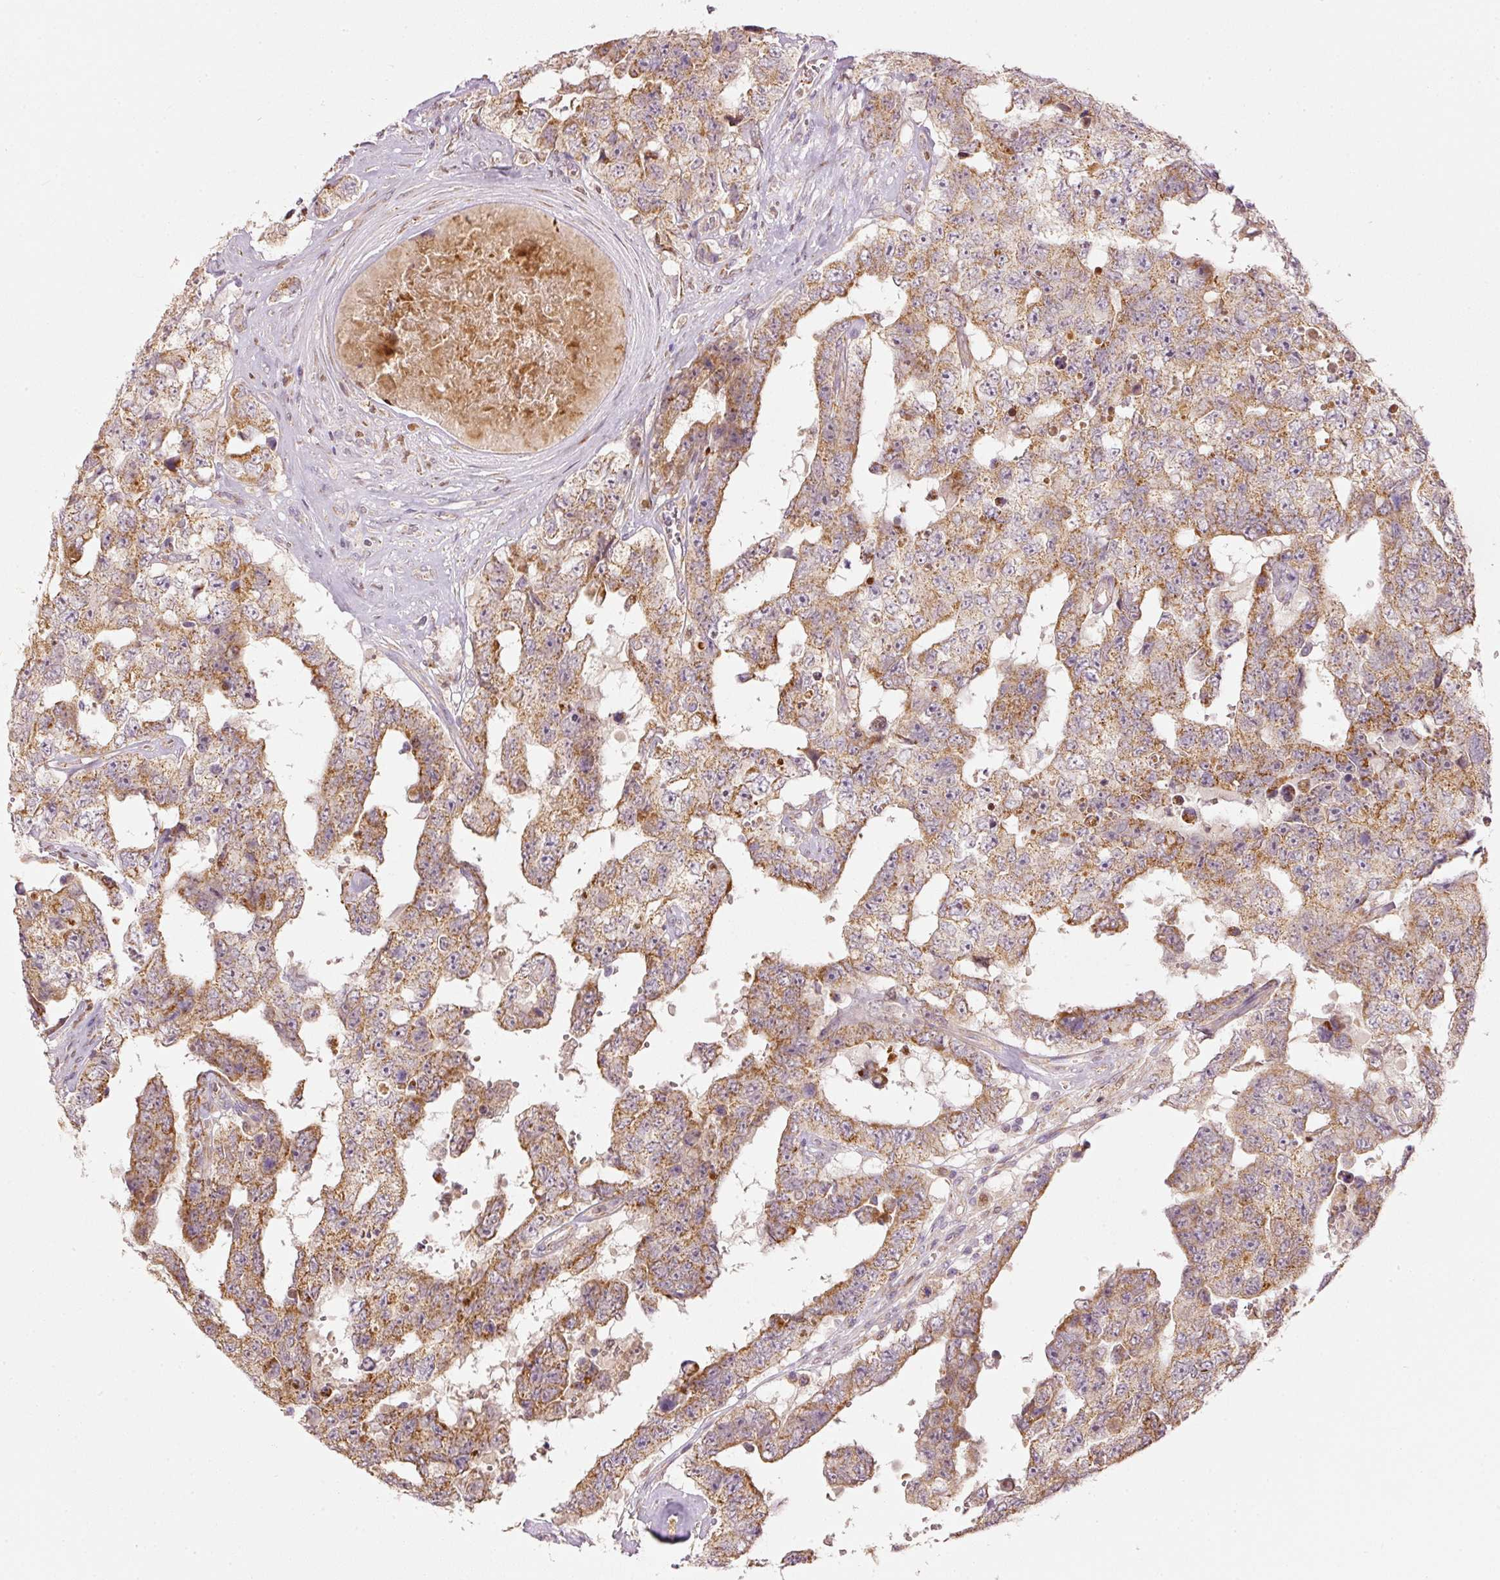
{"staining": {"intensity": "moderate", "quantity": ">75%", "location": "cytoplasmic/membranous"}, "tissue": "testis cancer", "cell_type": "Tumor cells", "image_type": "cancer", "snomed": [{"axis": "morphology", "description": "Normal tissue, NOS"}, {"axis": "morphology", "description": "Carcinoma, Embryonal, NOS"}, {"axis": "topography", "description": "Testis"}, {"axis": "topography", "description": "Epididymis"}], "caption": "Embryonal carcinoma (testis) stained with a protein marker reveals moderate staining in tumor cells.", "gene": "MTHFD1L", "patient": {"sex": "male", "age": 25}}